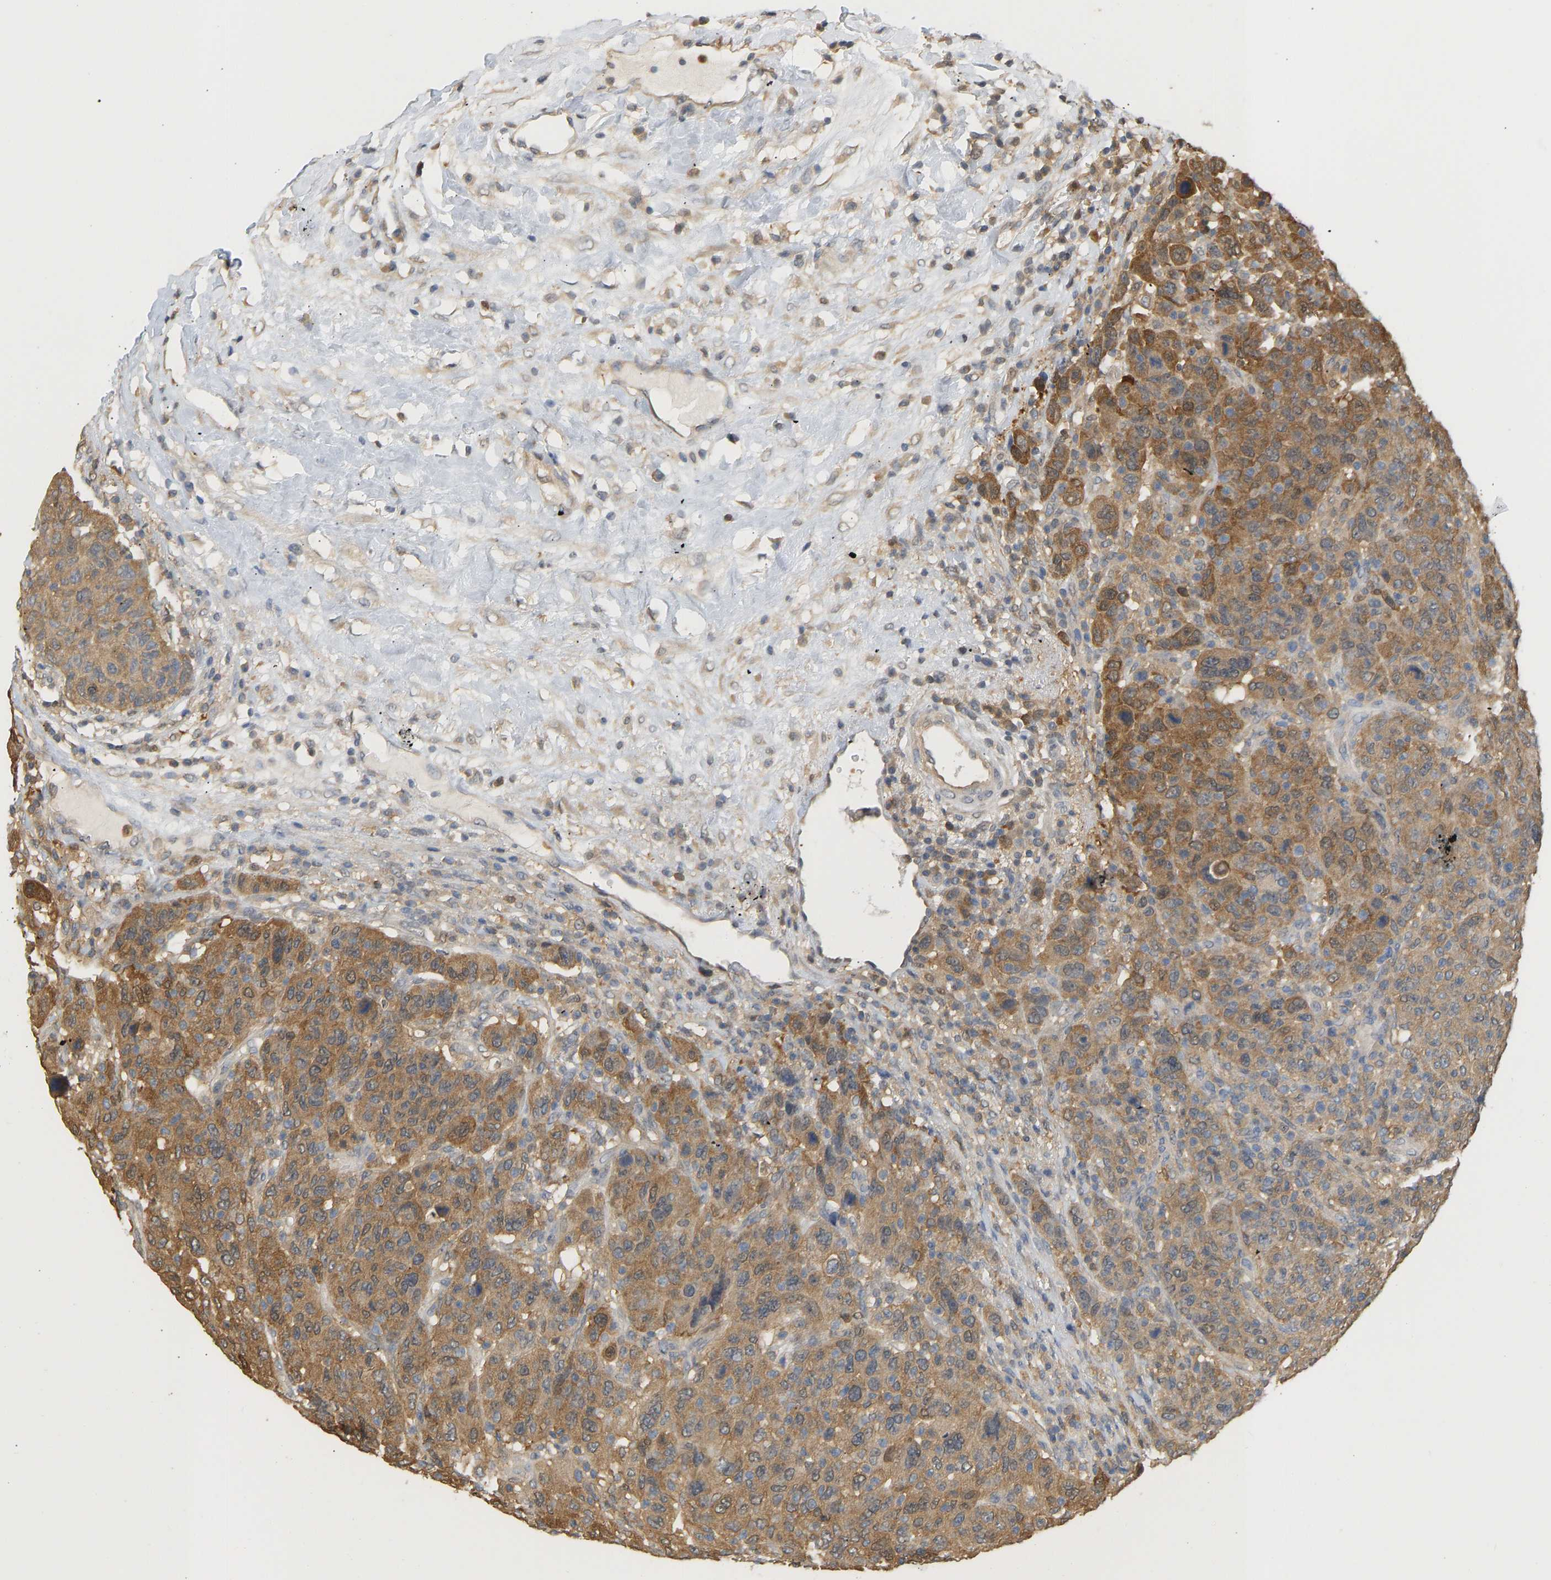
{"staining": {"intensity": "moderate", "quantity": ">75%", "location": "cytoplasmic/membranous"}, "tissue": "breast cancer", "cell_type": "Tumor cells", "image_type": "cancer", "snomed": [{"axis": "morphology", "description": "Duct carcinoma"}, {"axis": "topography", "description": "Breast"}], "caption": "Invasive ductal carcinoma (breast) was stained to show a protein in brown. There is medium levels of moderate cytoplasmic/membranous staining in approximately >75% of tumor cells.", "gene": "ENO1", "patient": {"sex": "female", "age": 37}}